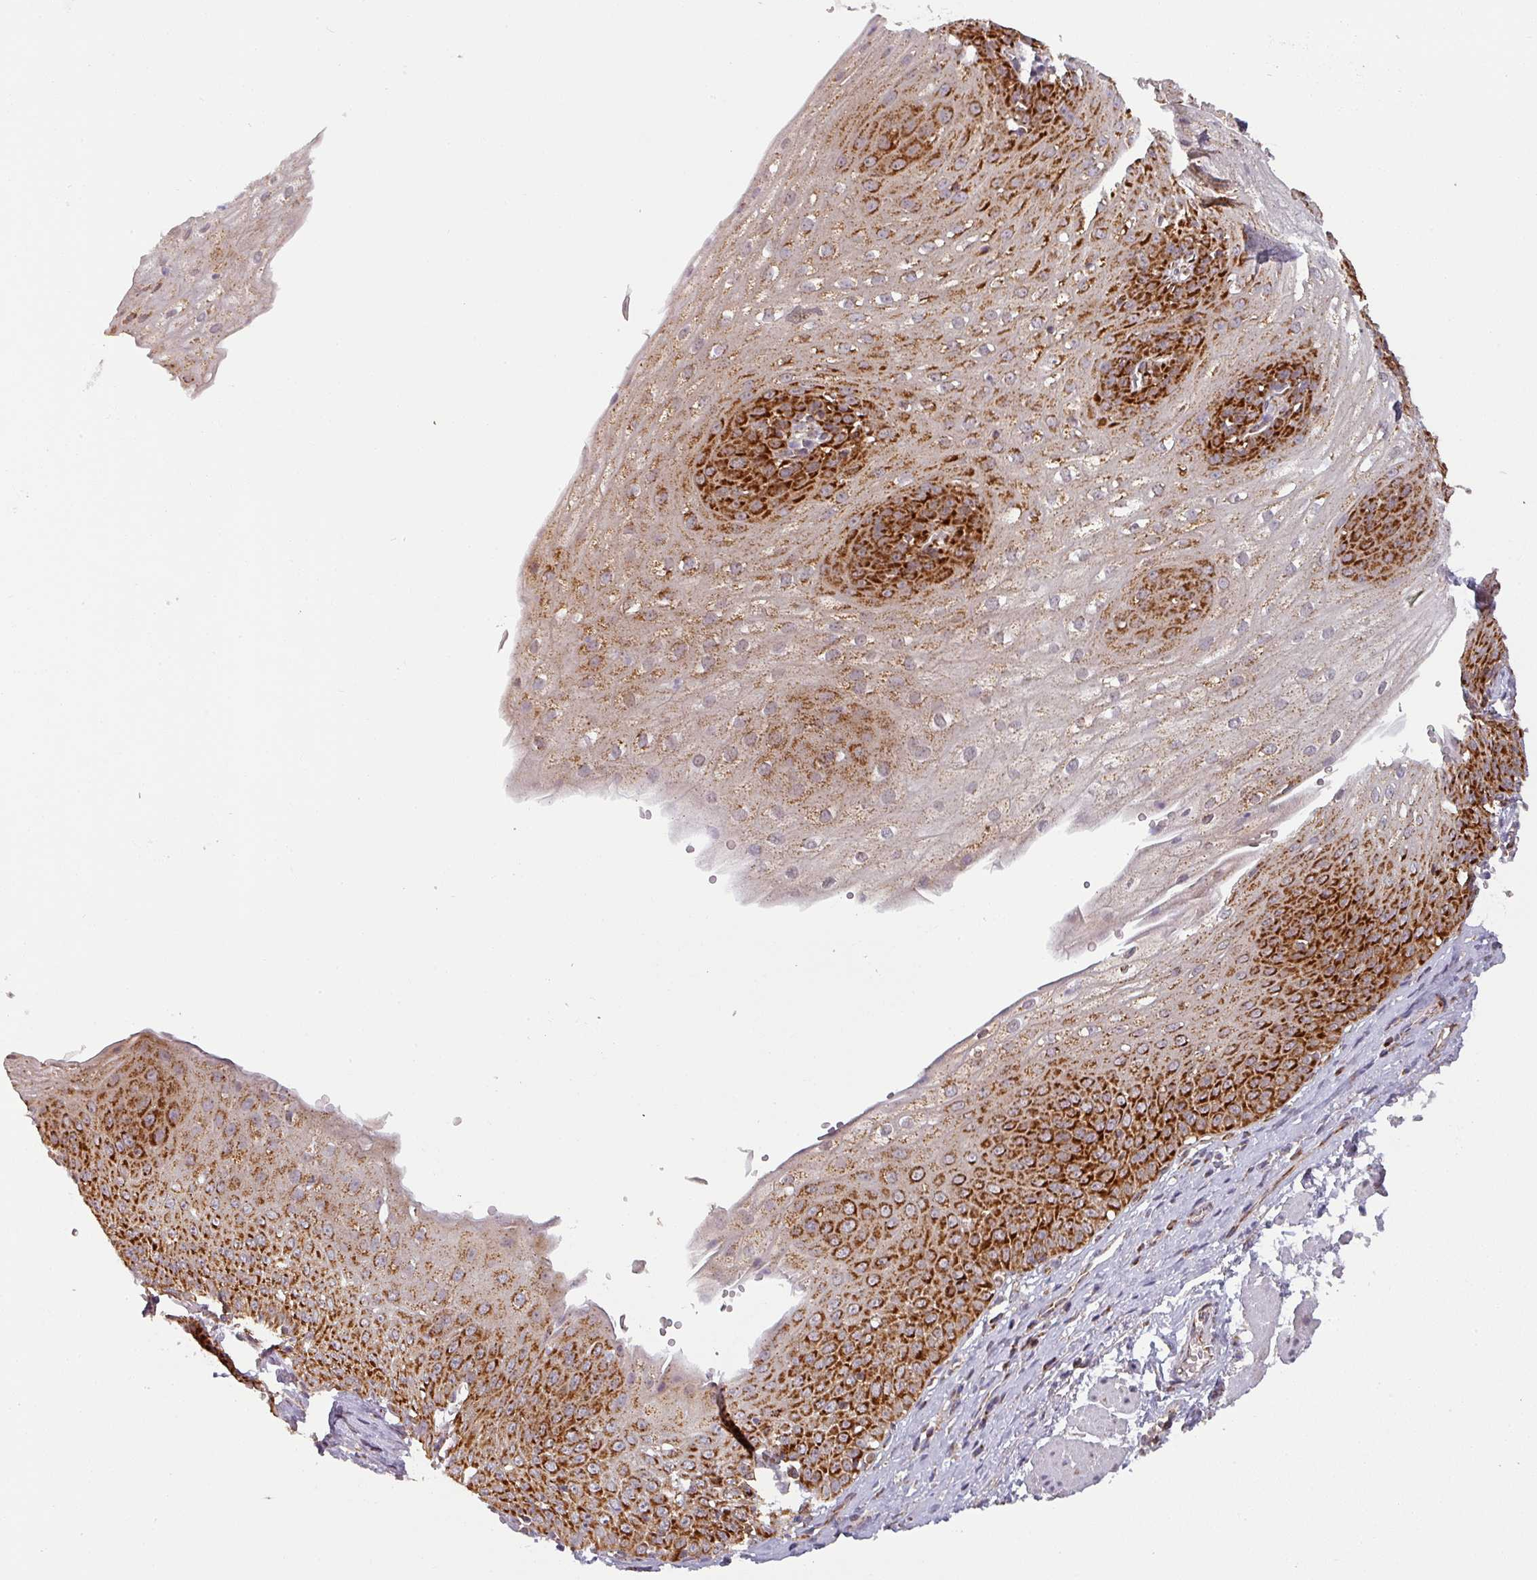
{"staining": {"intensity": "strong", "quantity": "25%-75%", "location": "cytoplasmic/membranous"}, "tissue": "esophagus", "cell_type": "Squamous epithelial cells", "image_type": "normal", "snomed": [{"axis": "morphology", "description": "Normal tissue, NOS"}, {"axis": "topography", "description": "Esophagus"}], "caption": "Squamous epithelial cells demonstrate high levels of strong cytoplasmic/membranous staining in approximately 25%-75% of cells in benign human esophagus. (Brightfield microscopy of DAB IHC at high magnification).", "gene": "MRPS16", "patient": {"sex": "male", "age": 71}}